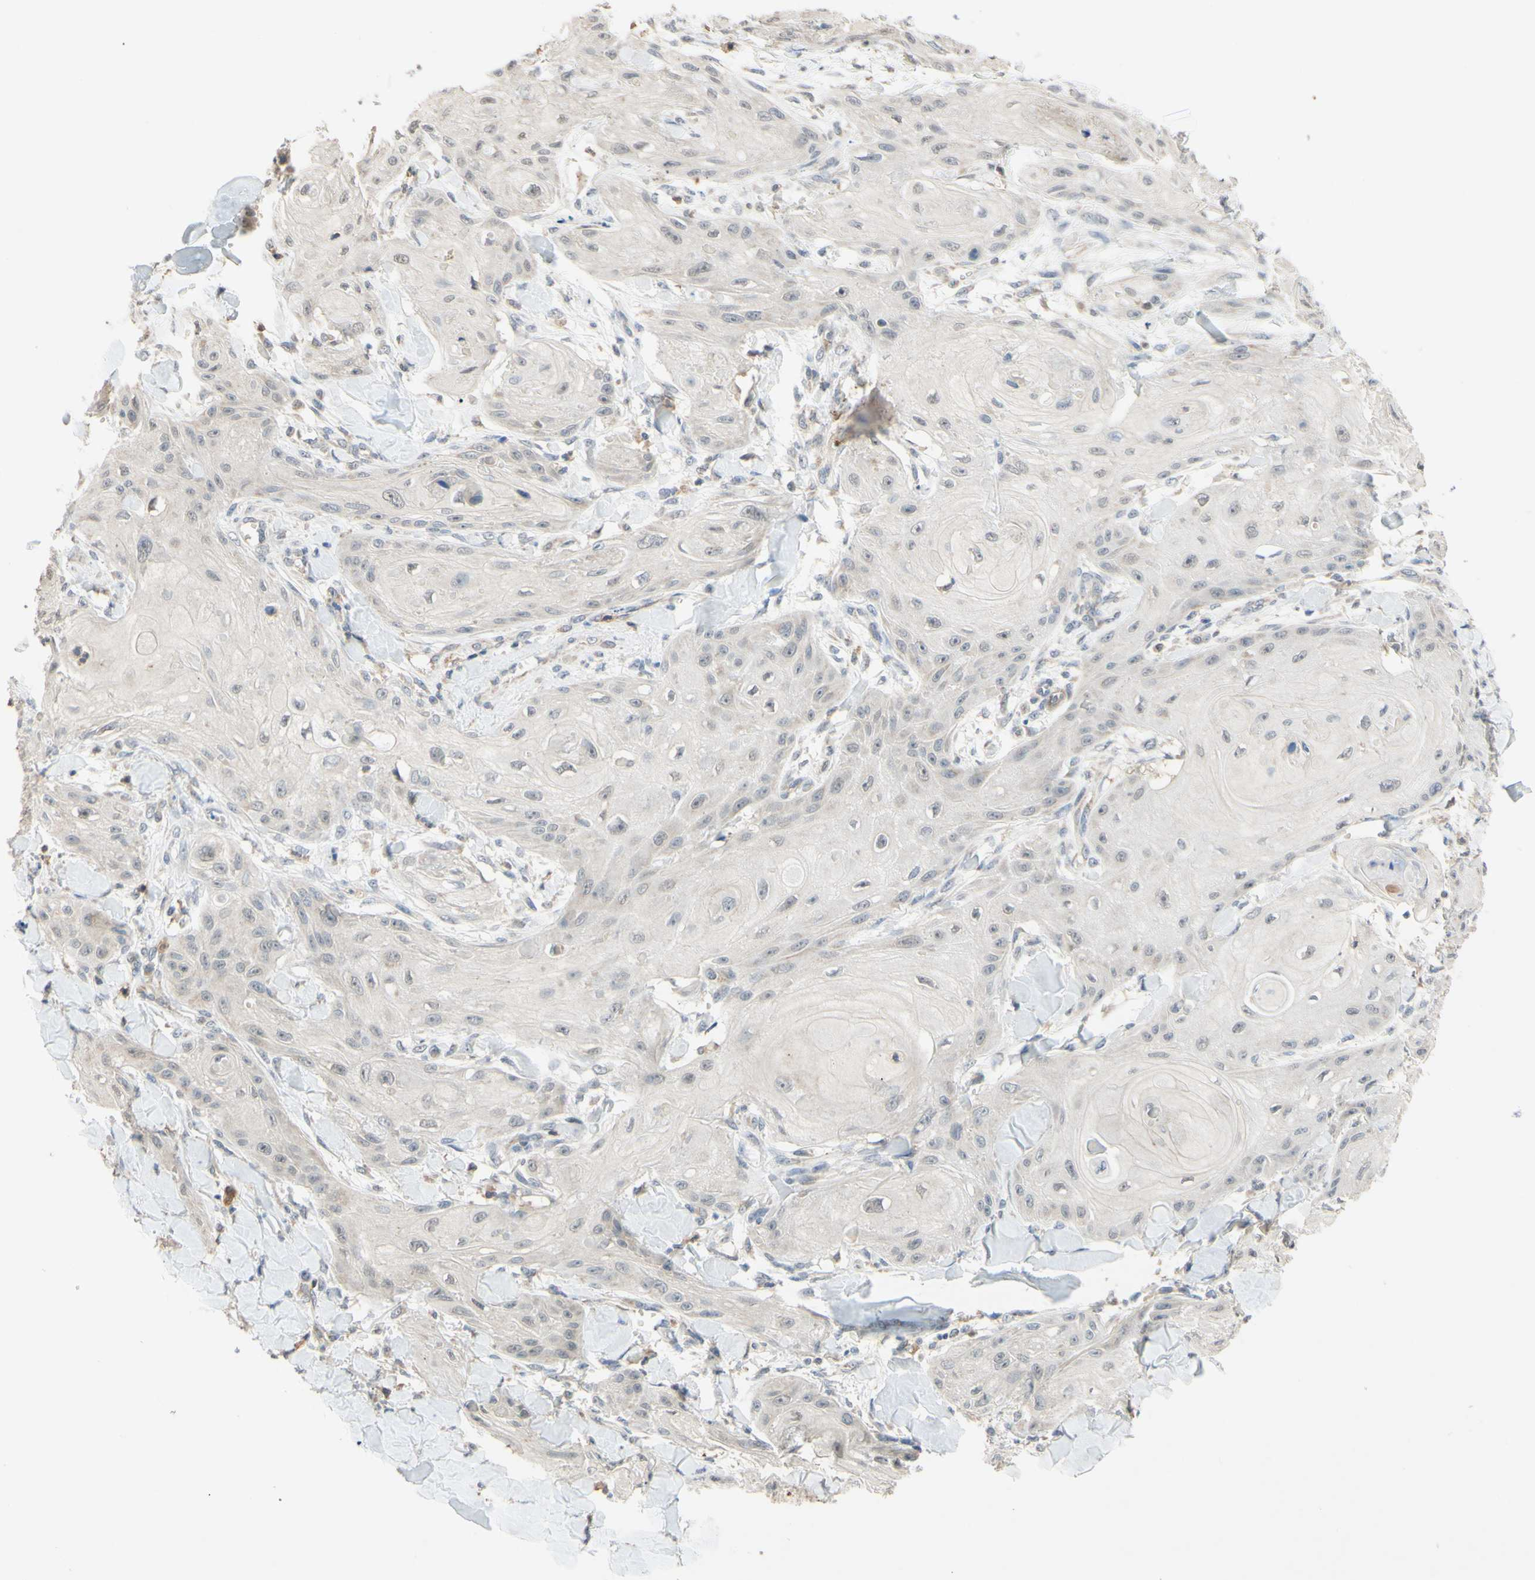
{"staining": {"intensity": "weak", "quantity": ">75%", "location": "cytoplasmic/membranous"}, "tissue": "skin cancer", "cell_type": "Tumor cells", "image_type": "cancer", "snomed": [{"axis": "morphology", "description": "Squamous cell carcinoma, NOS"}, {"axis": "topography", "description": "Skin"}], "caption": "Skin cancer (squamous cell carcinoma) stained for a protein displays weak cytoplasmic/membranous positivity in tumor cells.", "gene": "GATA1", "patient": {"sex": "male", "age": 74}}